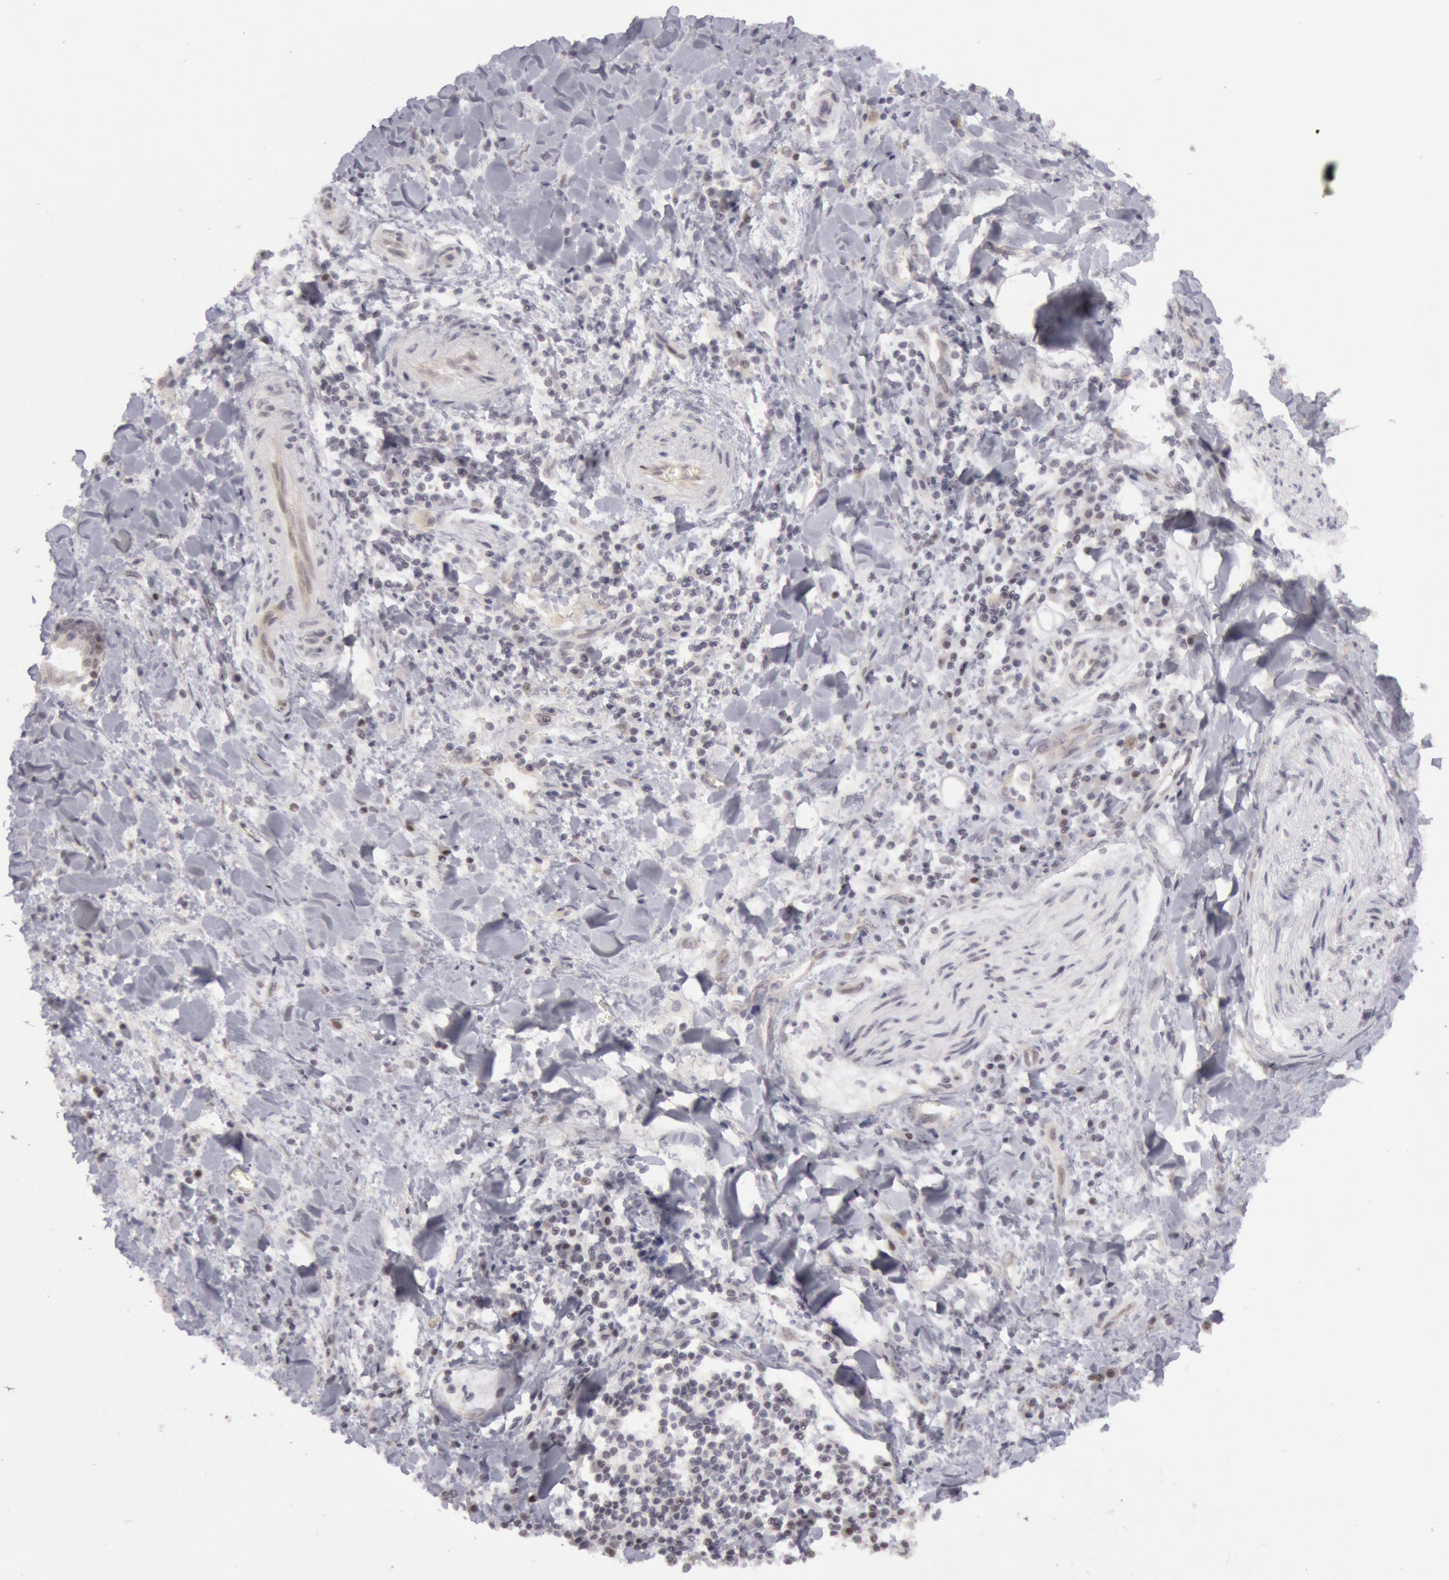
{"staining": {"intensity": "negative", "quantity": "none", "location": "none"}, "tissue": "liver cancer", "cell_type": "Tumor cells", "image_type": "cancer", "snomed": [{"axis": "morphology", "description": "Cholangiocarcinoma"}, {"axis": "topography", "description": "Liver"}], "caption": "Protein analysis of liver cancer displays no significant staining in tumor cells.", "gene": "JOSD1", "patient": {"sex": "male", "age": 57}}